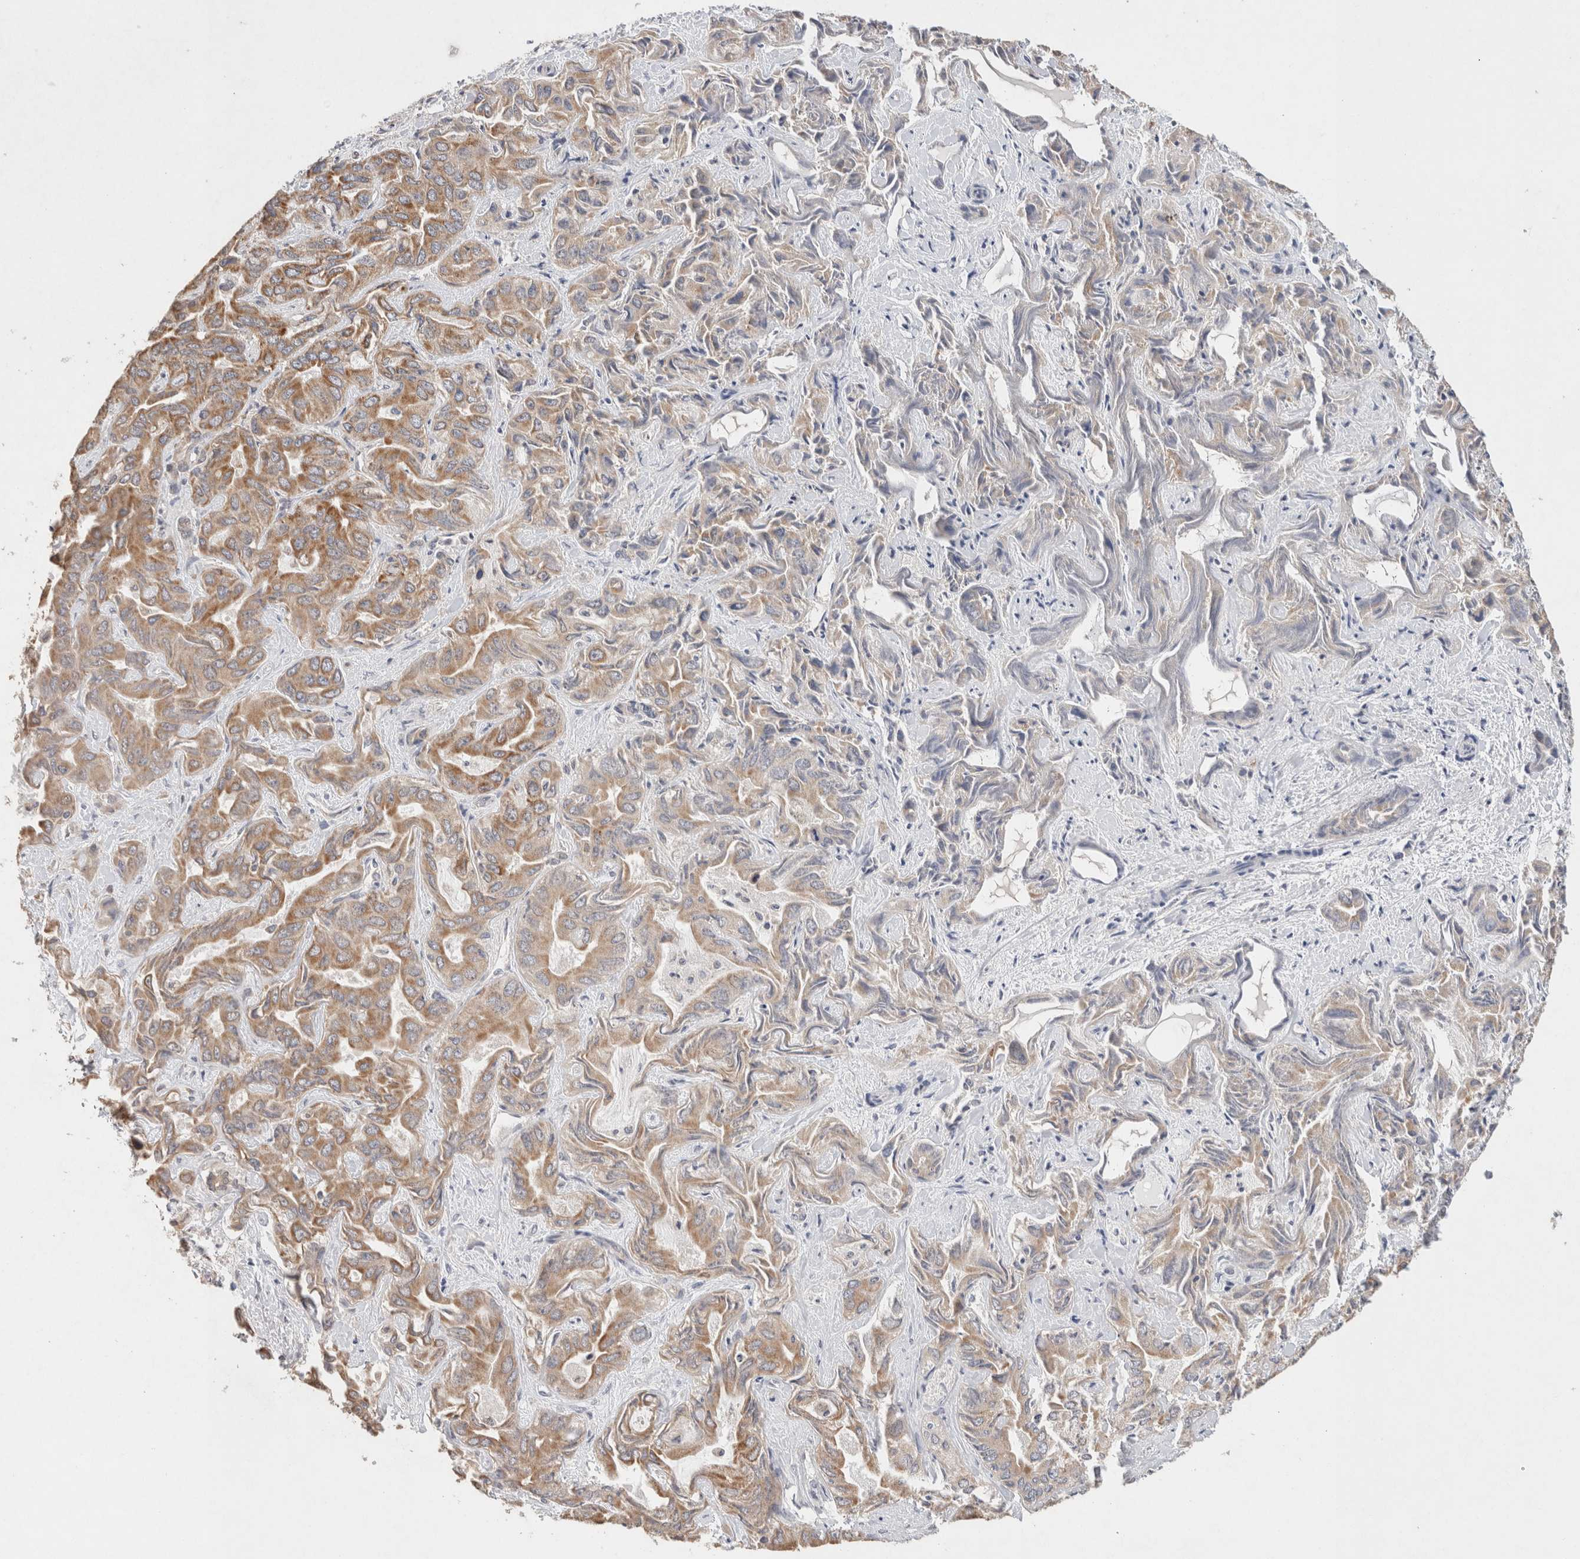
{"staining": {"intensity": "moderate", "quantity": ">75%", "location": "cytoplasmic/membranous"}, "tissue": "liver cancer", "cell_type": "Tumor cells", "image_type": "cancer", "snomed": [{"axis": "morphology", "description": "Cholangiocarcinoma"}, {"axis": "topography", "description": "Liver"}], "caption": "The photomicrograph reveals a brown stain indicating the presence of a protein in the cytoplasmic/membranous of tumor cells in liver cancer.", "gene": "RAB14", "patient": {"sex": "female", "age": 52}}